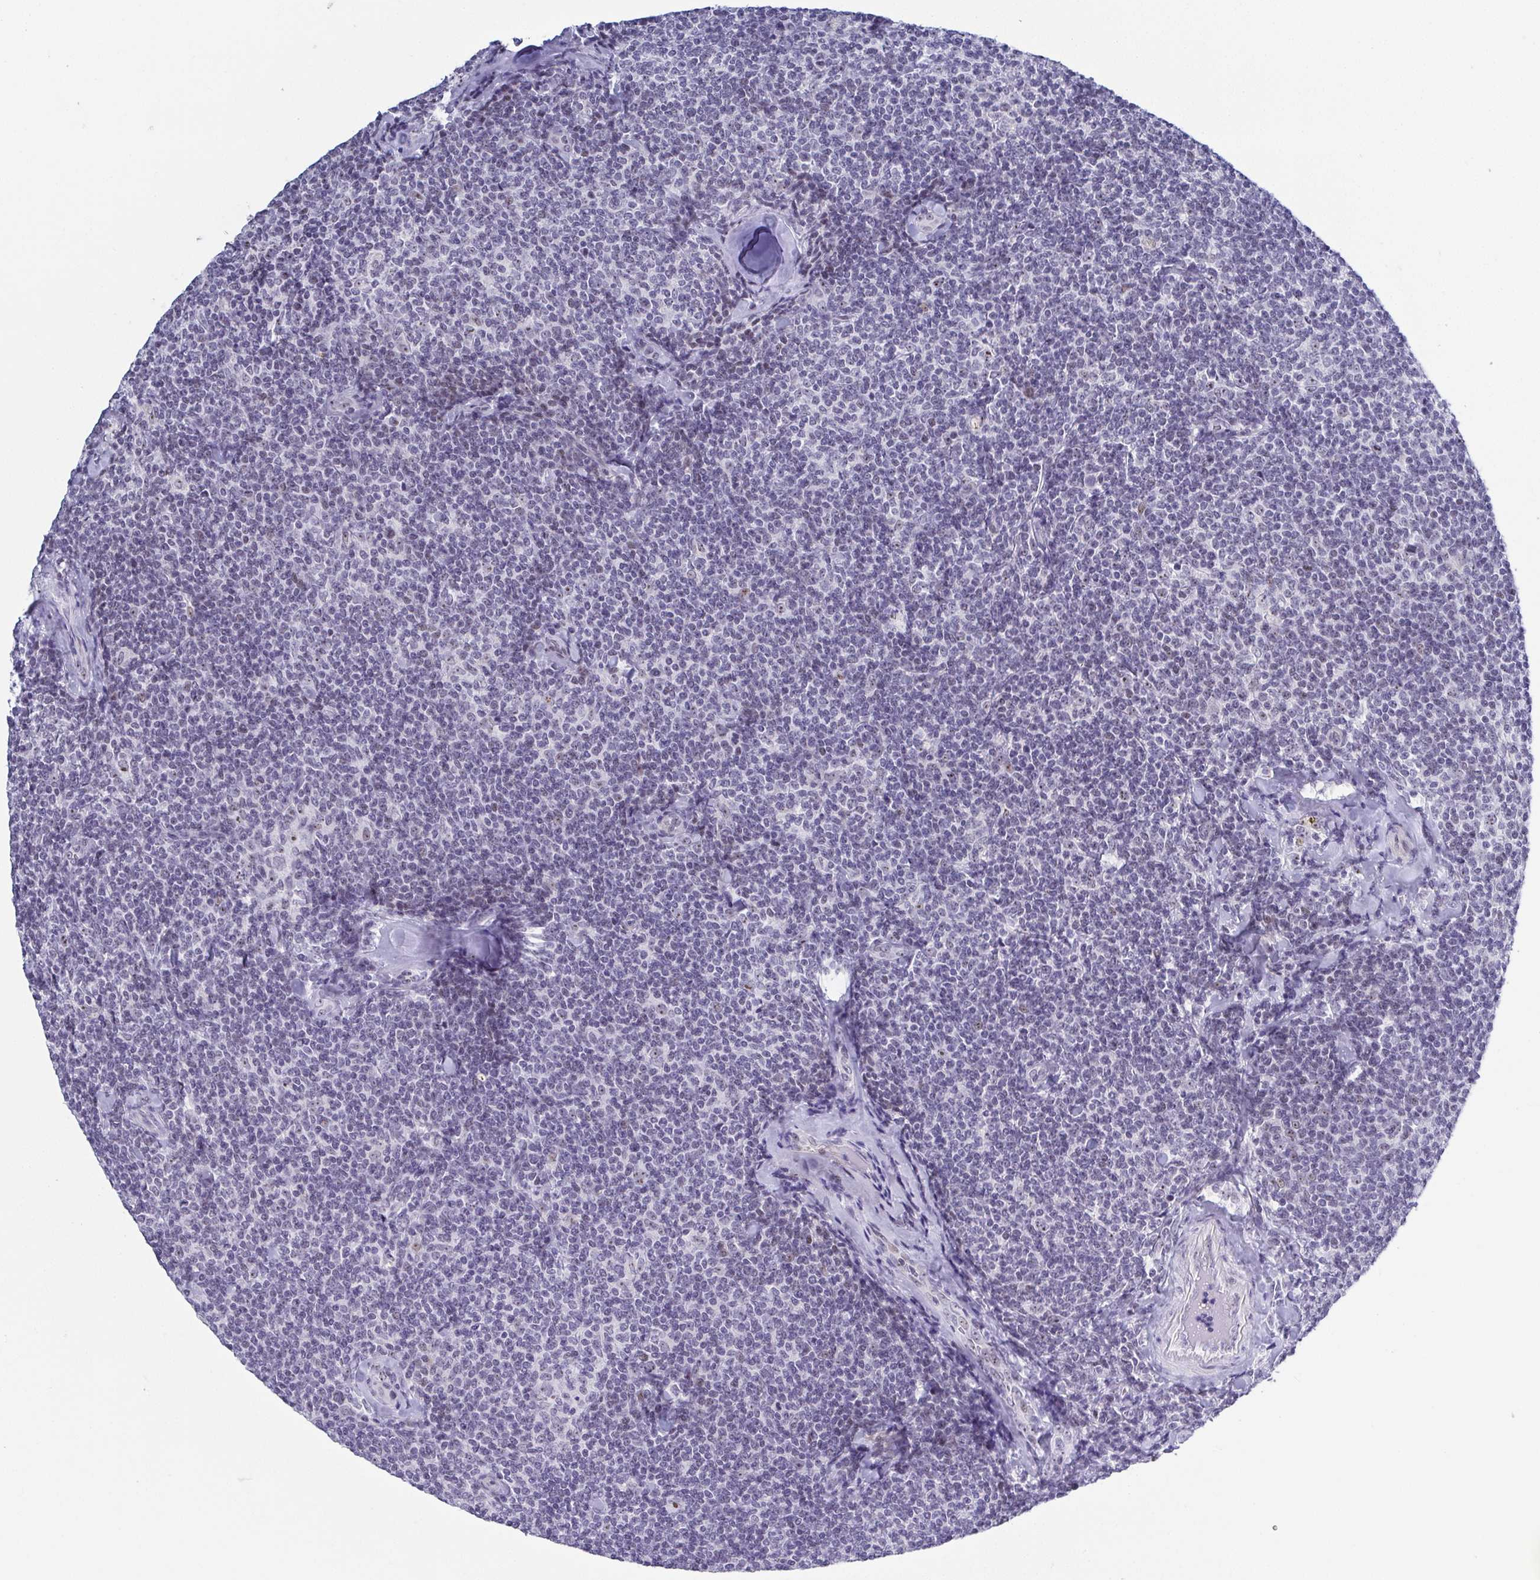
{"staining": {"intensity": "negative", "quantity": "none", "location": "none"}, "tissue": "lymphoma", "cell_type": "Tumor cells", "image_type": "cancer", "snomed": [{"axis": "morphology", "description": "Malignant lymphoma, non-Hodgkin's type, Low grade"}, {"axis": "topography", "description": "Lymph node"}], "caption": "Tumor cells show no significant expression in lymphoma.", "gene": "BZW1", "patient": {"sex": "female", "age": 56}}